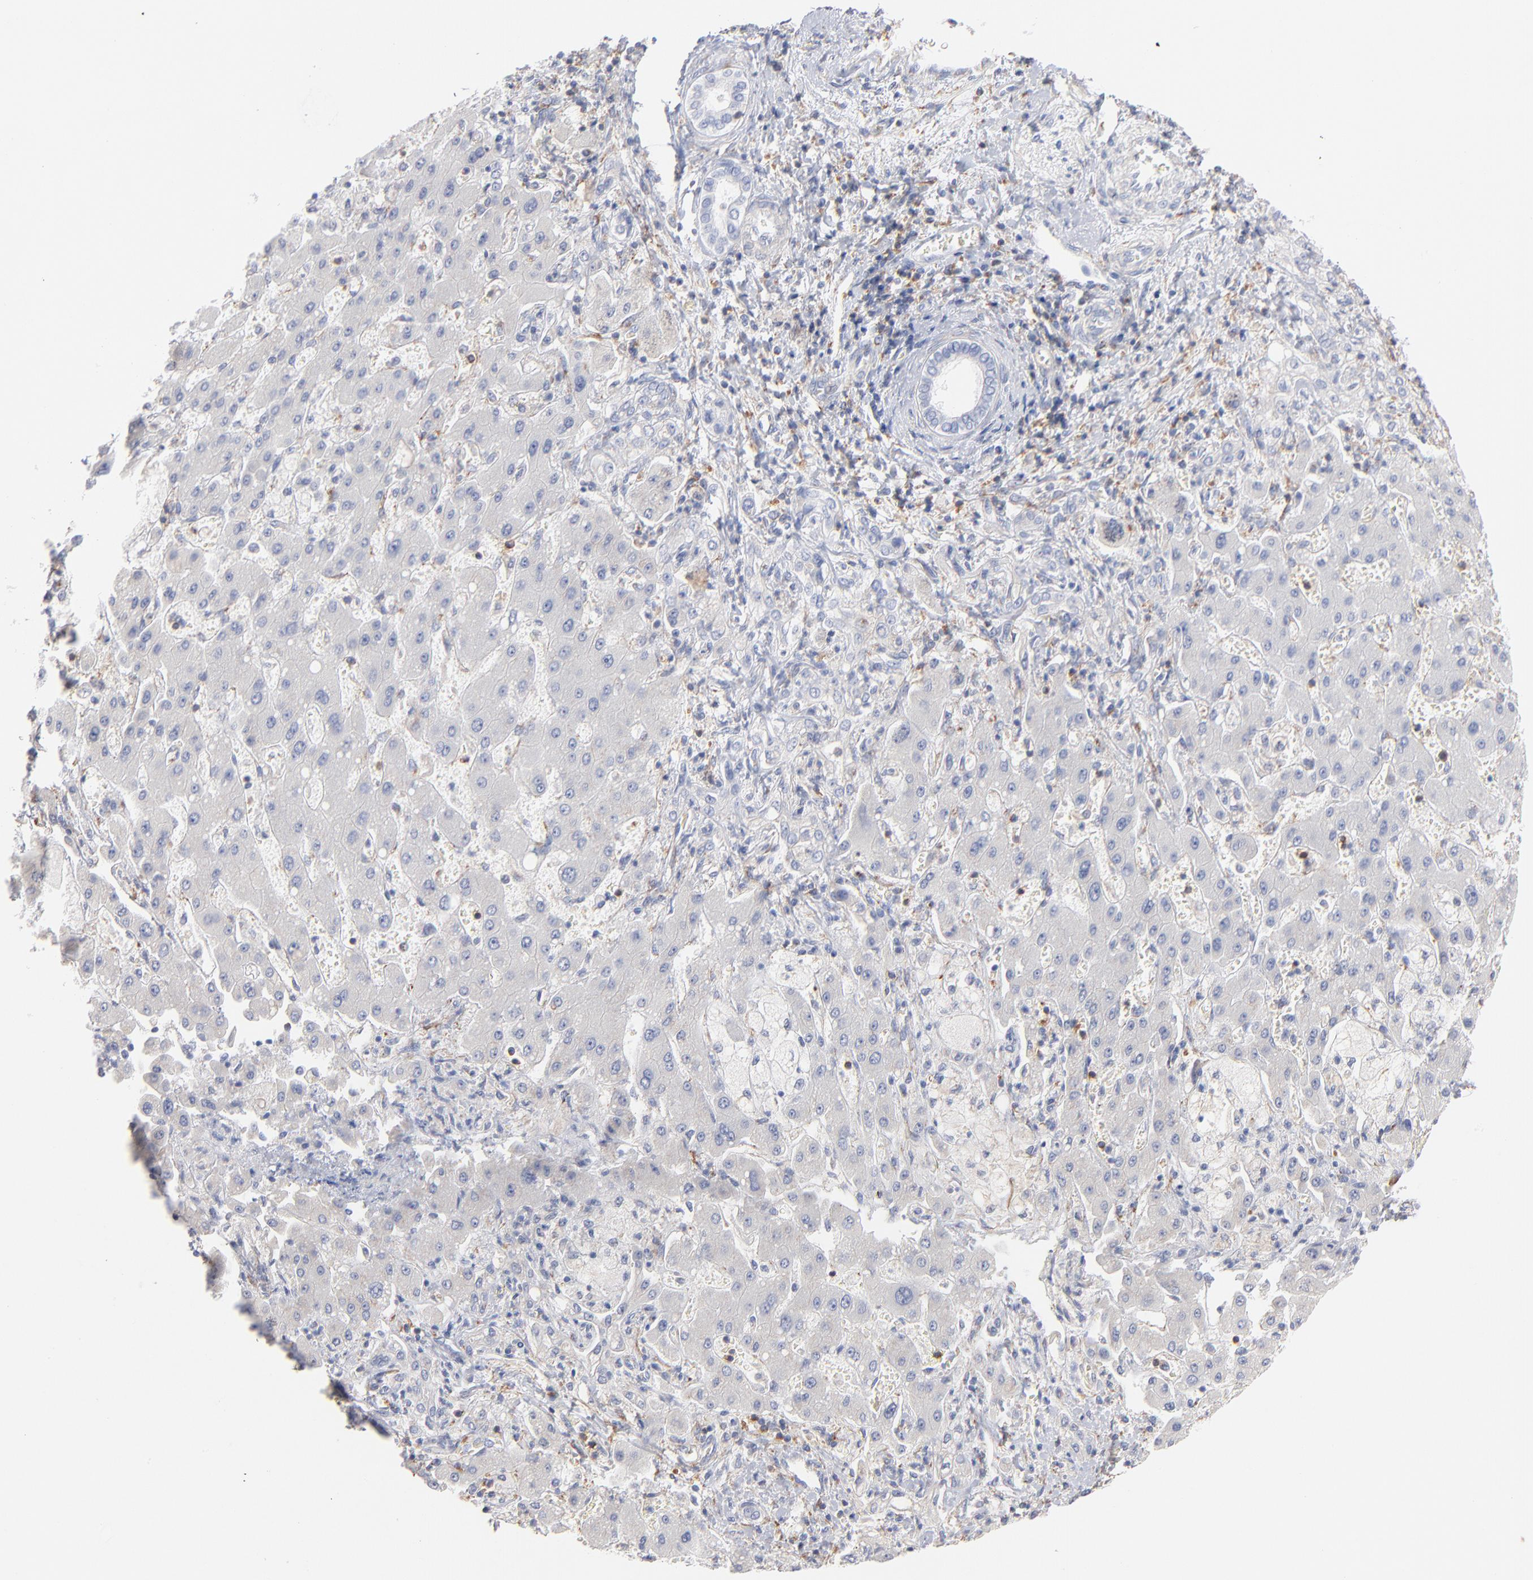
{"staining": {"intensity": "negative", "quantity": "none", "location": "none"}, "tissue": "liver cancer", "cell_type": "Tumor cells", "image_type": "cancer", "snomed": [{"axis": "morphology", "description": "Cholangiocarcinoma"}, {"axis": "topography", "description": "Liver"}], "caption": "Immunohistochemistry histopathology image of human liver cancer stained for a protein (brown), which shows no expression in tumor cells.", "gene": "SEPTIN6", "patient": {"sex": "male", "age": 50}}